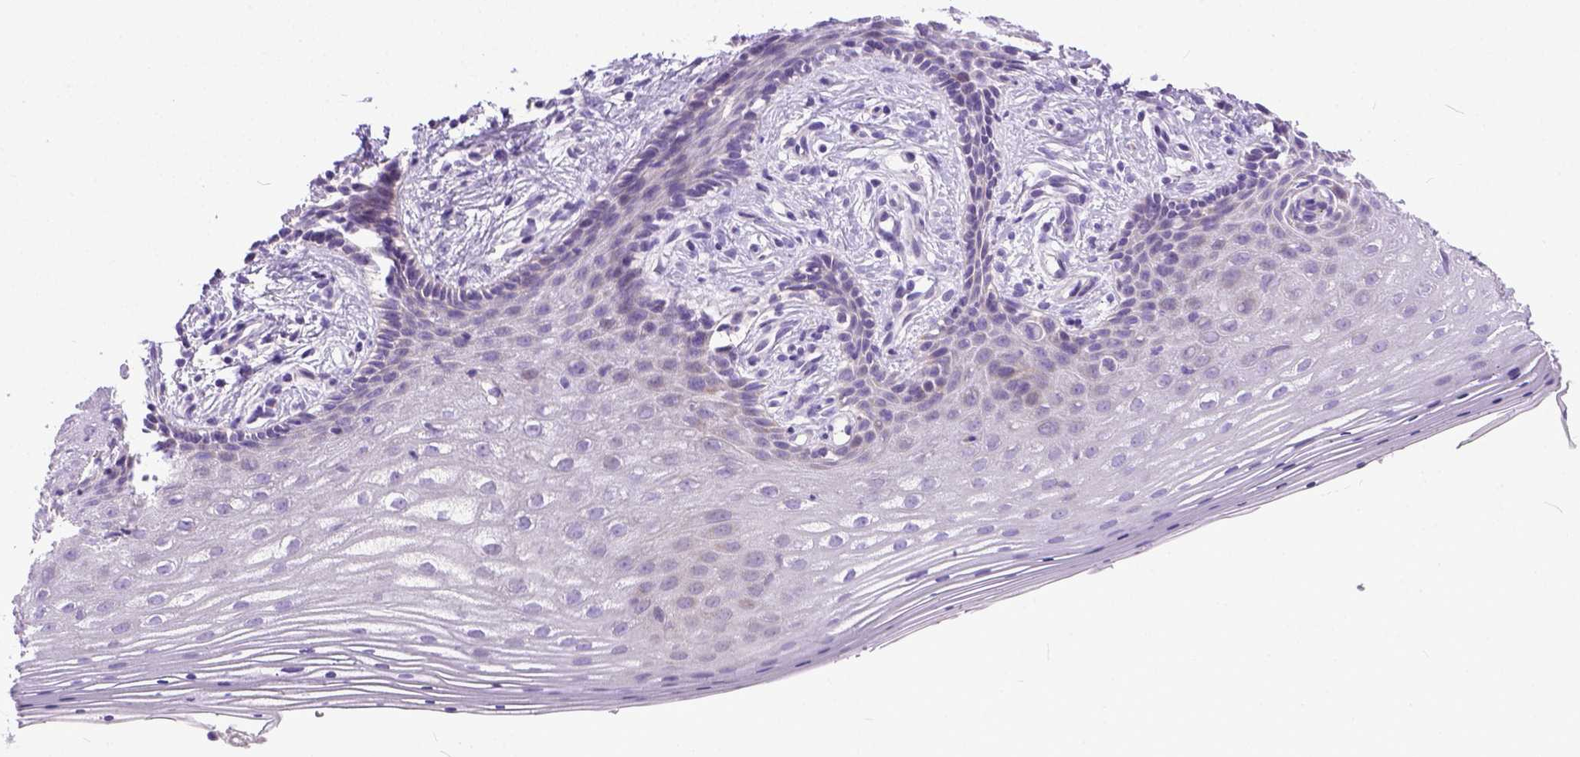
{"staining": {"intensity": "negative", "quantity": "none", "location": "none"}, "tissue": "vagina", "cell_type": "Squamous epithelial cells", "image_type": "normal", "snomed": [{"axis": "morphology", "description": "Normal tissue, NOS"}, {"axis": "topography", "description": "Vagina"}], "caption": "Human vagina stained for a protein using IHC displays no staining in squamous epithelial cells.", "gene": "PLK5", "patient": {"sex": "female", "age": 42}}